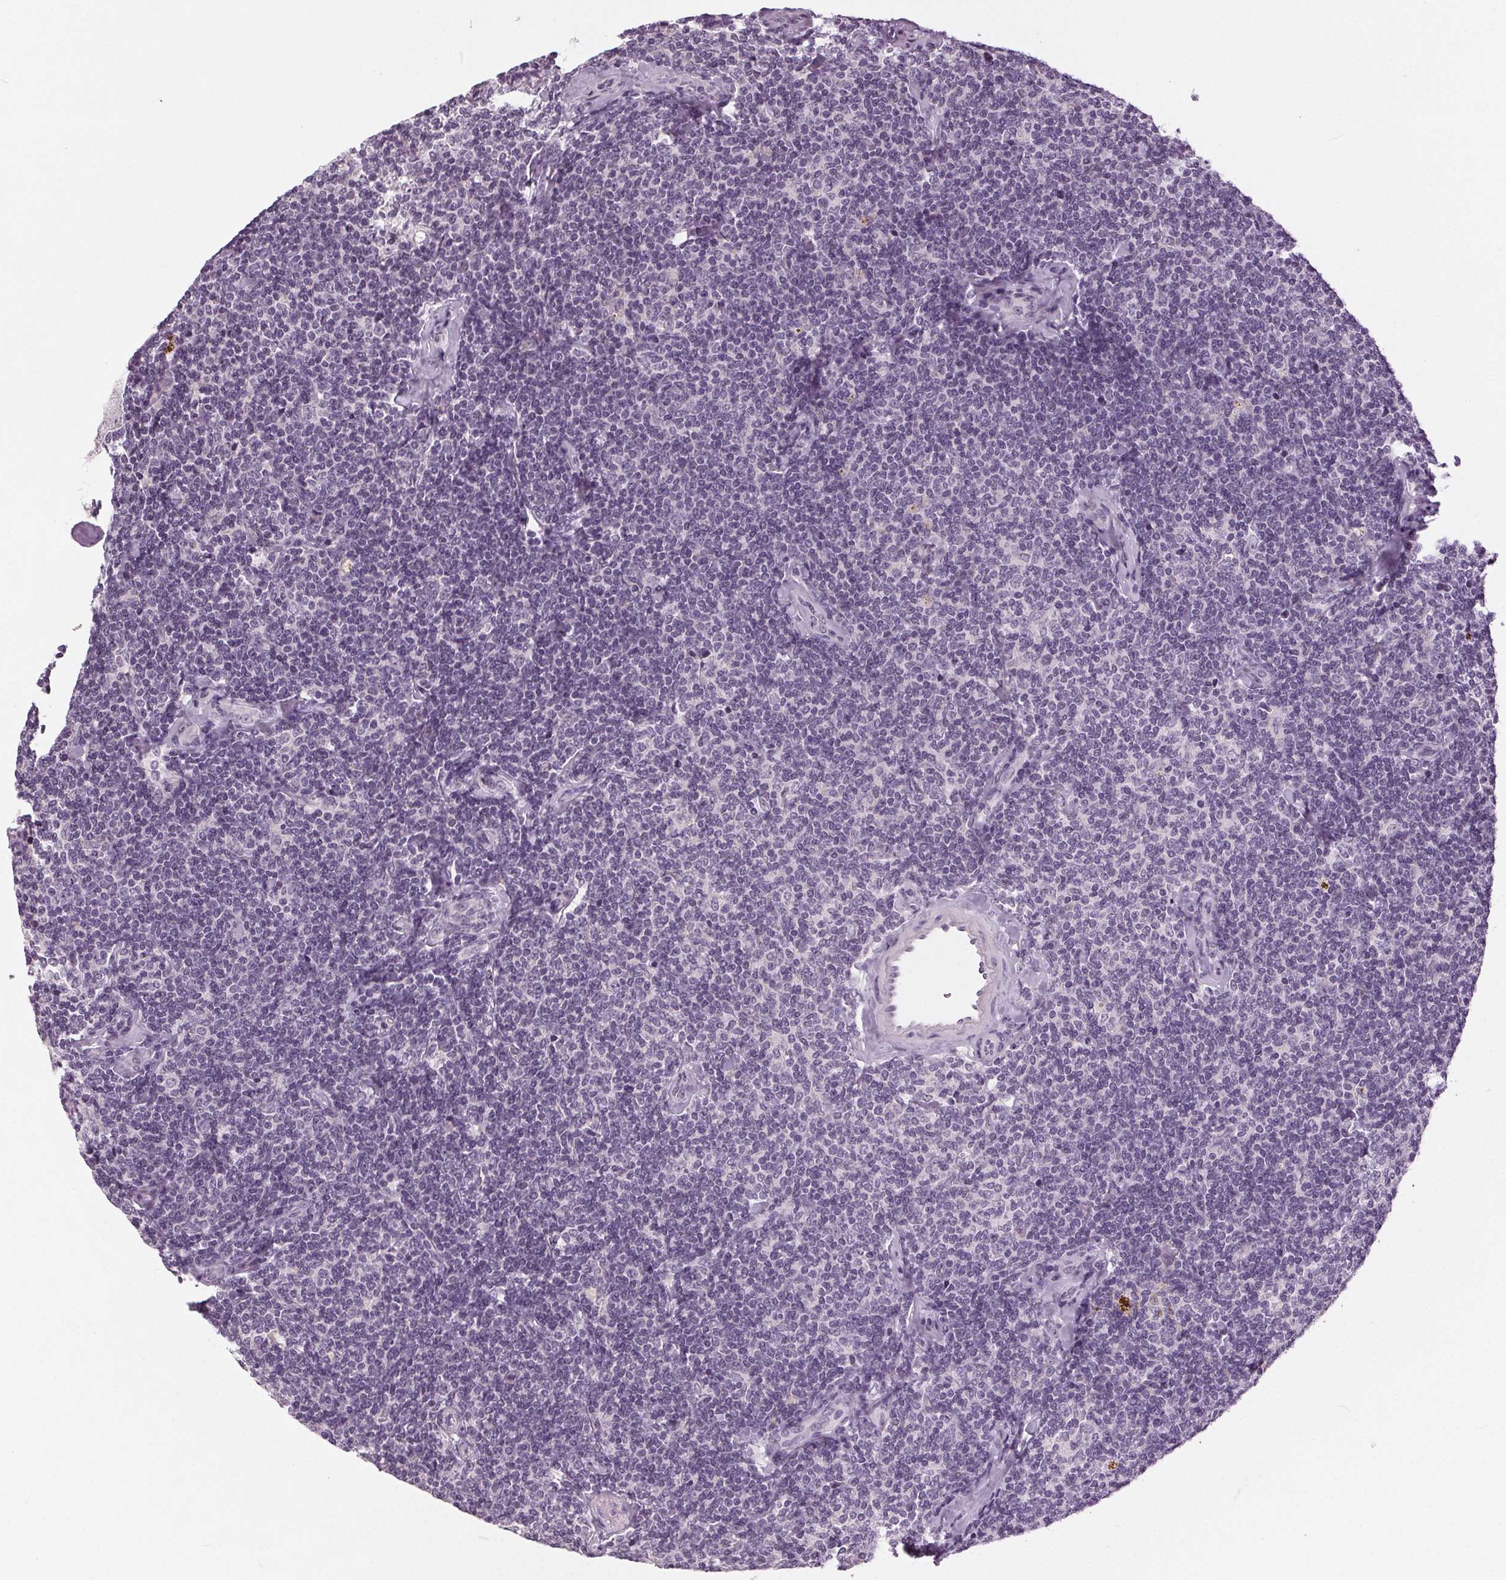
{"staining": {"intensity": "negative", "quantity": "none", "location": "none"}, "tissue": "lymphoma", "cell_type": "Tumor cells", "image_type": "cancer", "snomed": [{"axis": "morphology", "description": "Malignant lymphoma, non-Hodgkin's type, Low grade"}, {"axis": "topography", "description": "Lymph node"}], "caption": "Immunohistochemical staining of human lymphoma reveals no significant staining in tumor cells.", "gene": "DNAH12", "patient": {"sex": "female", "age": 56}}